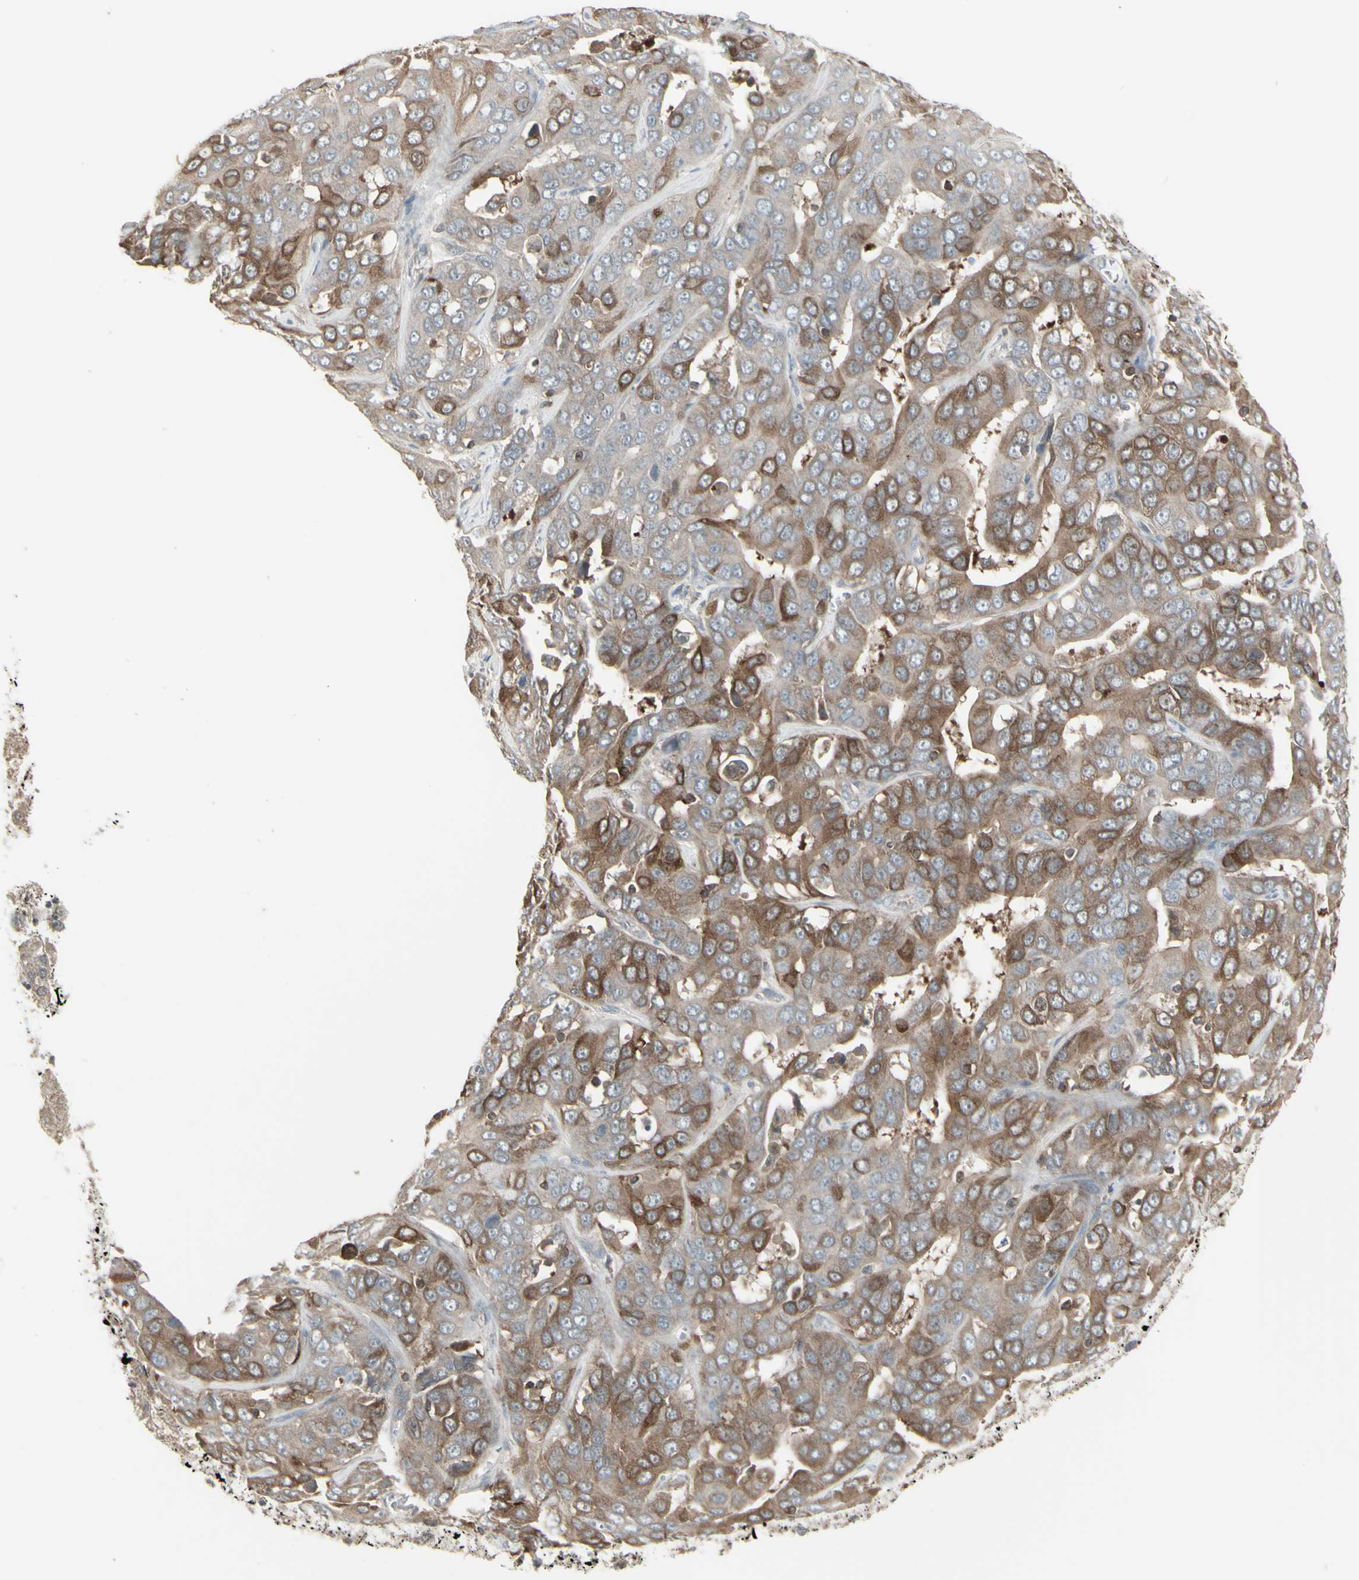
{"staining": {"intensity": "moderate", "quantity": "25%-75%", "location": "cytoplasmic/membranous"}, "tissue": "liver cancer", "cell_type": "Tumor cells", "image_type": "cancer", "snomed": [{"axis": "morphology", "description": "Cholangiocarcinoma"}, {"axis": "topography", "description": "Liver"}], "caption": "Human liver cancer (cholangiocarcinoma) stained with a brown dye displays moderate cytoplasmic/membranous positive positivity in about 25%-75% of tumor cells.", "gene": "CSK", "patient": {"sex": "female", "age": 52}}